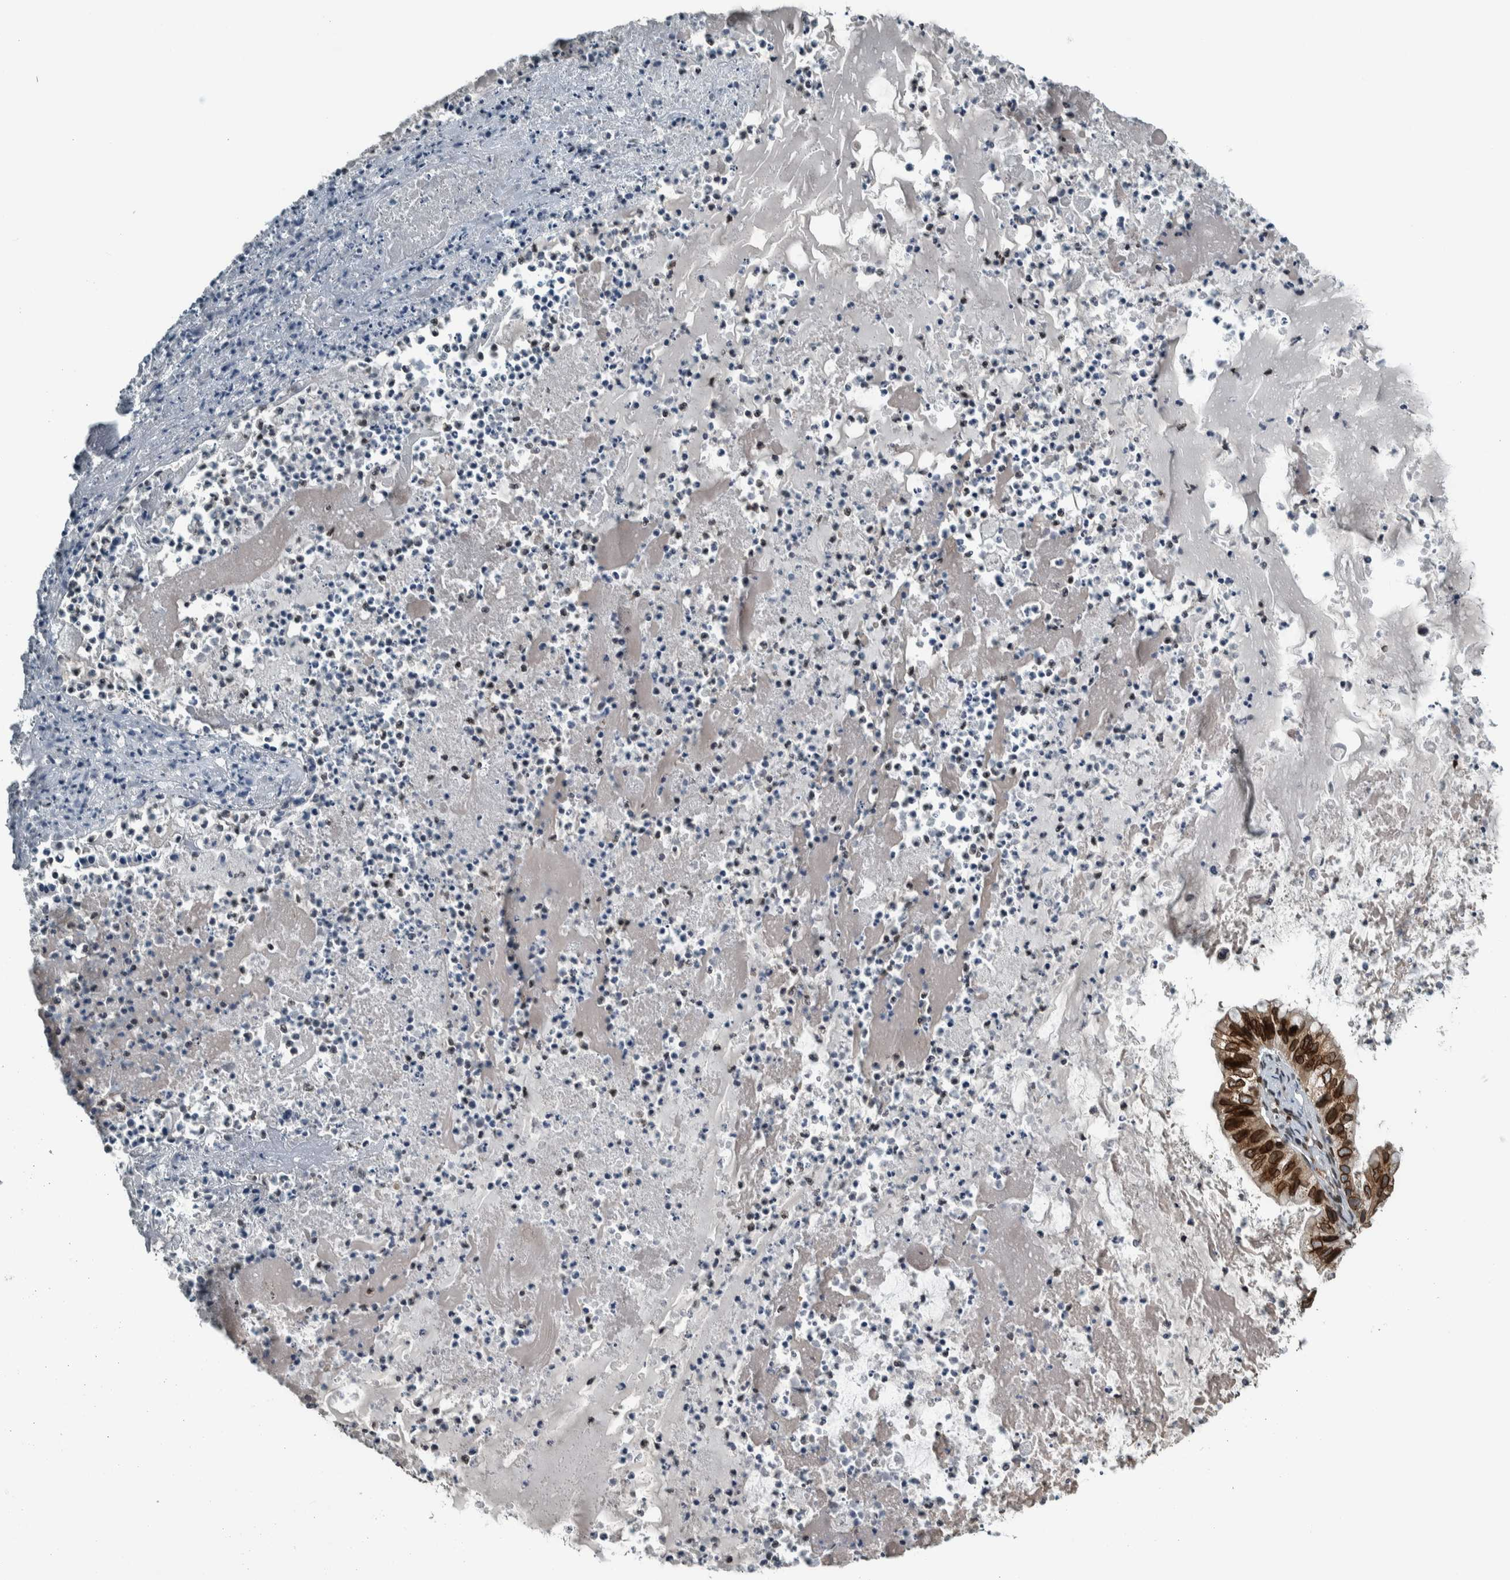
{"staining": {"intensity": "strong", "quantity": ">75%", "location": "cytoplasmic/membranous,nuclear"}, "tissue": "ovarian cancer", "cell_type": "Tumor cells", "image_type": "cancer", "snomed": [{"axis": "morphology", "description": "Cystadenocarcinoma, mucinous, NOS"}, {"axis": "topography", "description": "Ovary"}], "caption": "Ovarian cancer was stained to show a protein in brown. There is high levels of strong cytoplasmic/membranous and nuclear staining in about >75% of tumor cells.", "gene": "FAM135B", "patient": {"sex": "female", "age": 80}}